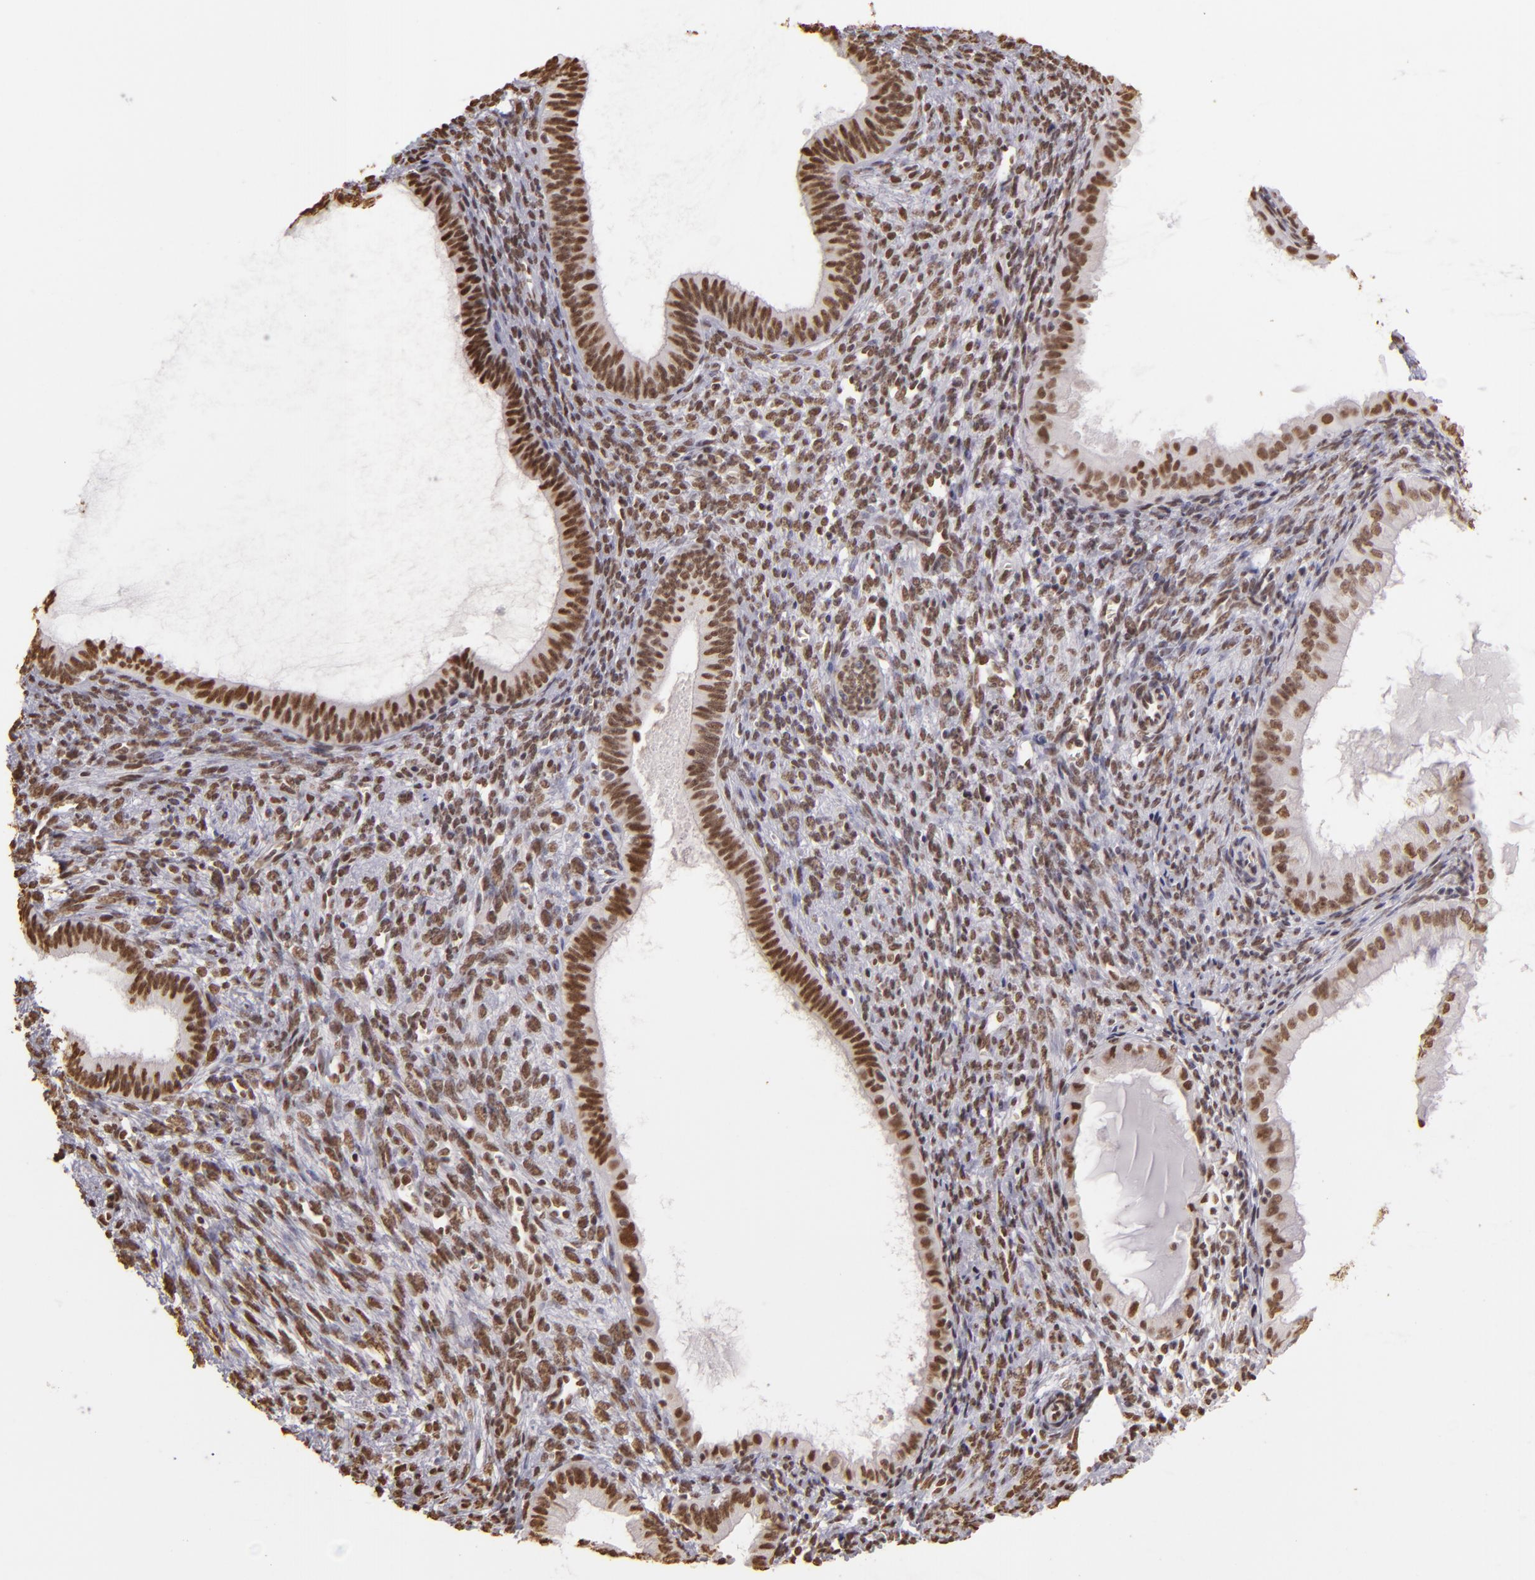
{"staining": {"intensity": "moderate", "quantity": ">75%", "location": "nuclear"}, "tissue": "endometrial cancer", "cell_type": "Tumor cells", "image_type": "cancer", "snomed": [{"axis": "morphology", "description": "Adenocarcinoma, NOS"}, {"axis": "topography", "description": "Endometrium"}], "caption": "A histopathology image showing moderate nuclear staining in approximately >75% of tumor cells in endometrial cancer, as visualized by brown immunohistochemical staining.", "gene": "PAPOLA", "patient": {"sex": "female", "age": 76}}